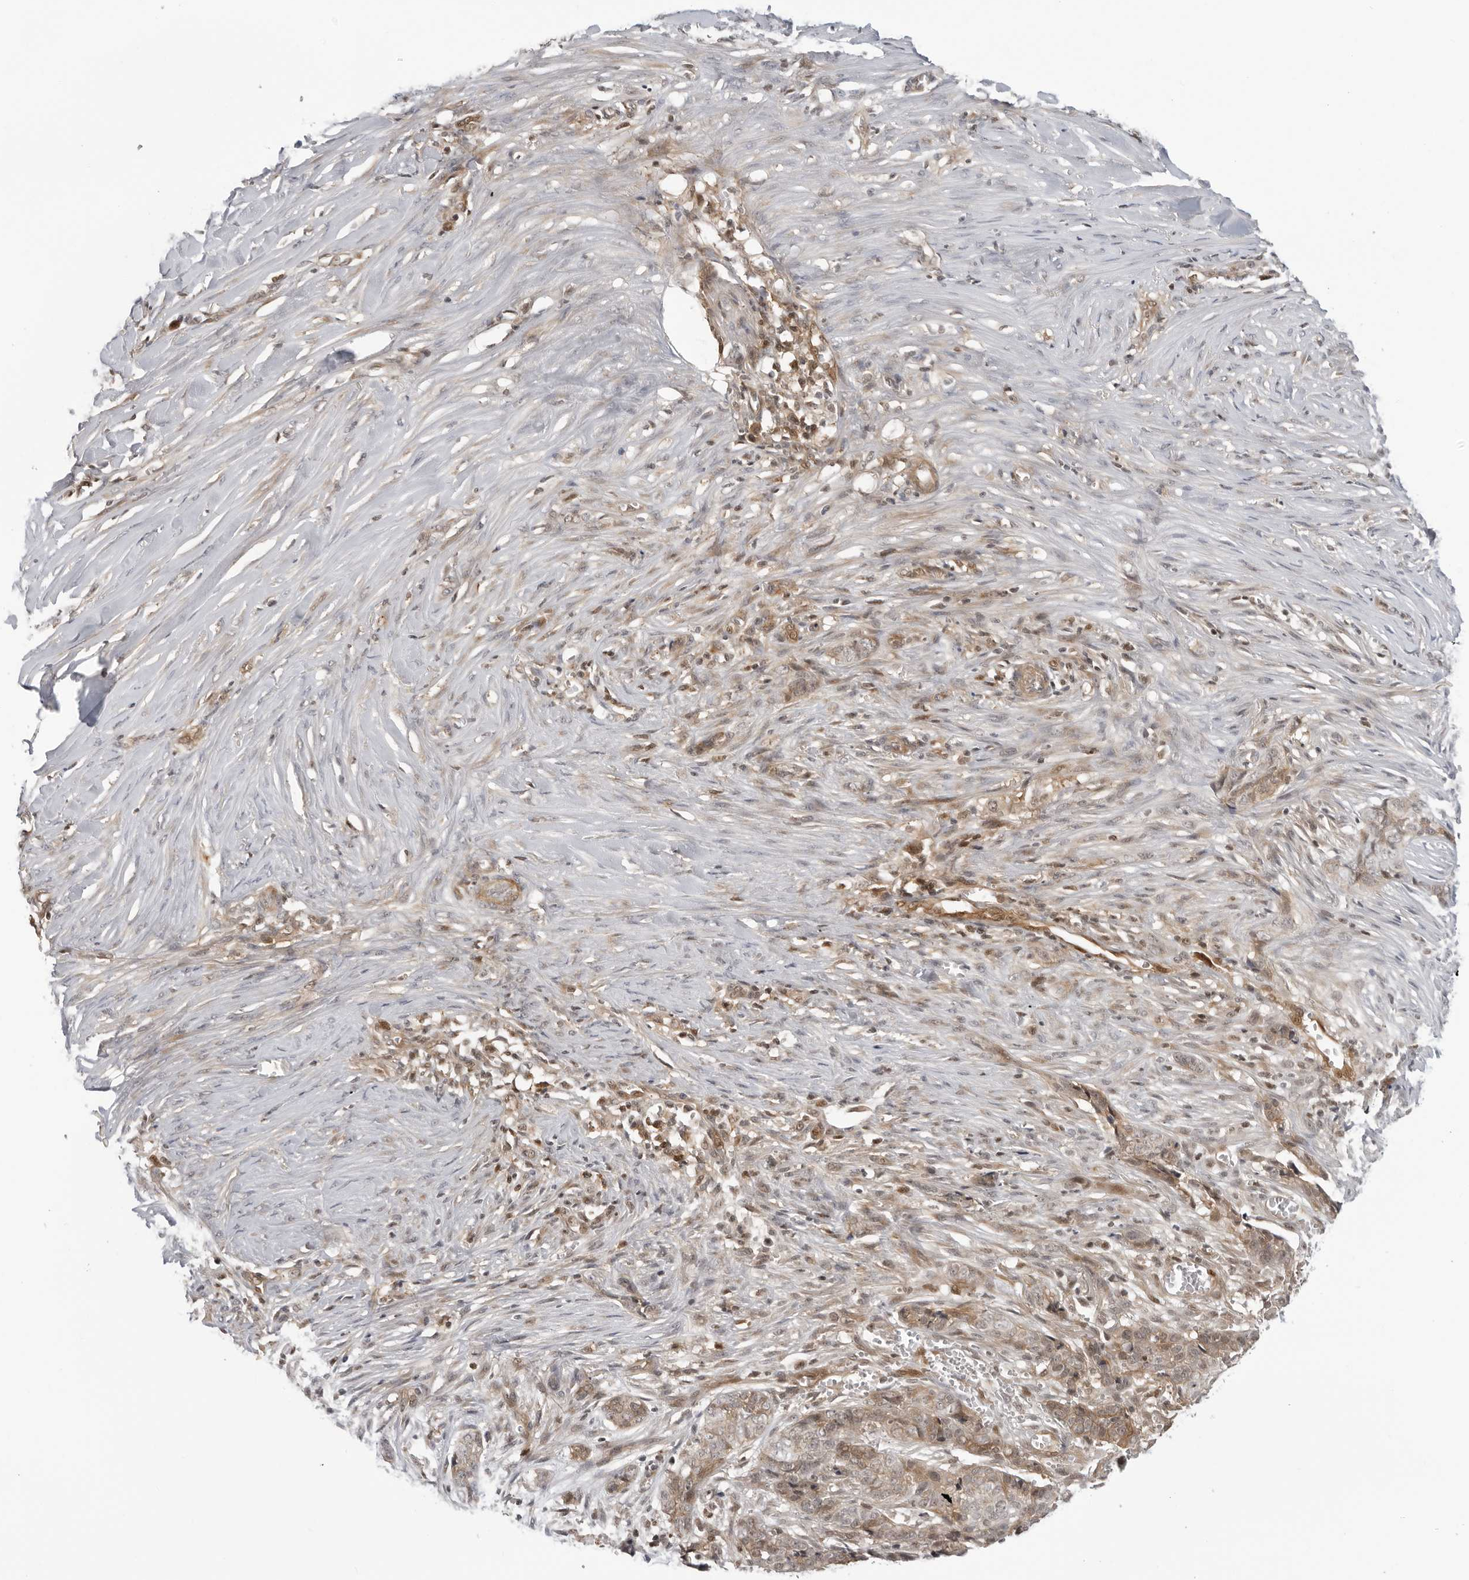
{"staining": {"intensity": "moderate", "quantity": ">75%", "location": "cytoplasmic/membranous"}, "tissue": "skin cancer", "cell_type": "Tumor cells", "image_type": "cancer", "snomed": [{"axis": "morphology", "description": "Basal cell carcinoma"}, {"axis": "topography", "description": "Skin"}], "caption": "Skin basal cell carcinoma was stained to show a protein in brown. There is medium levels of moderate cytoplasmic/membranous expression in approximately >75% of tumor cells.", "gene": "SUGCT", "patient": {"sex": "female", "age": 64}}